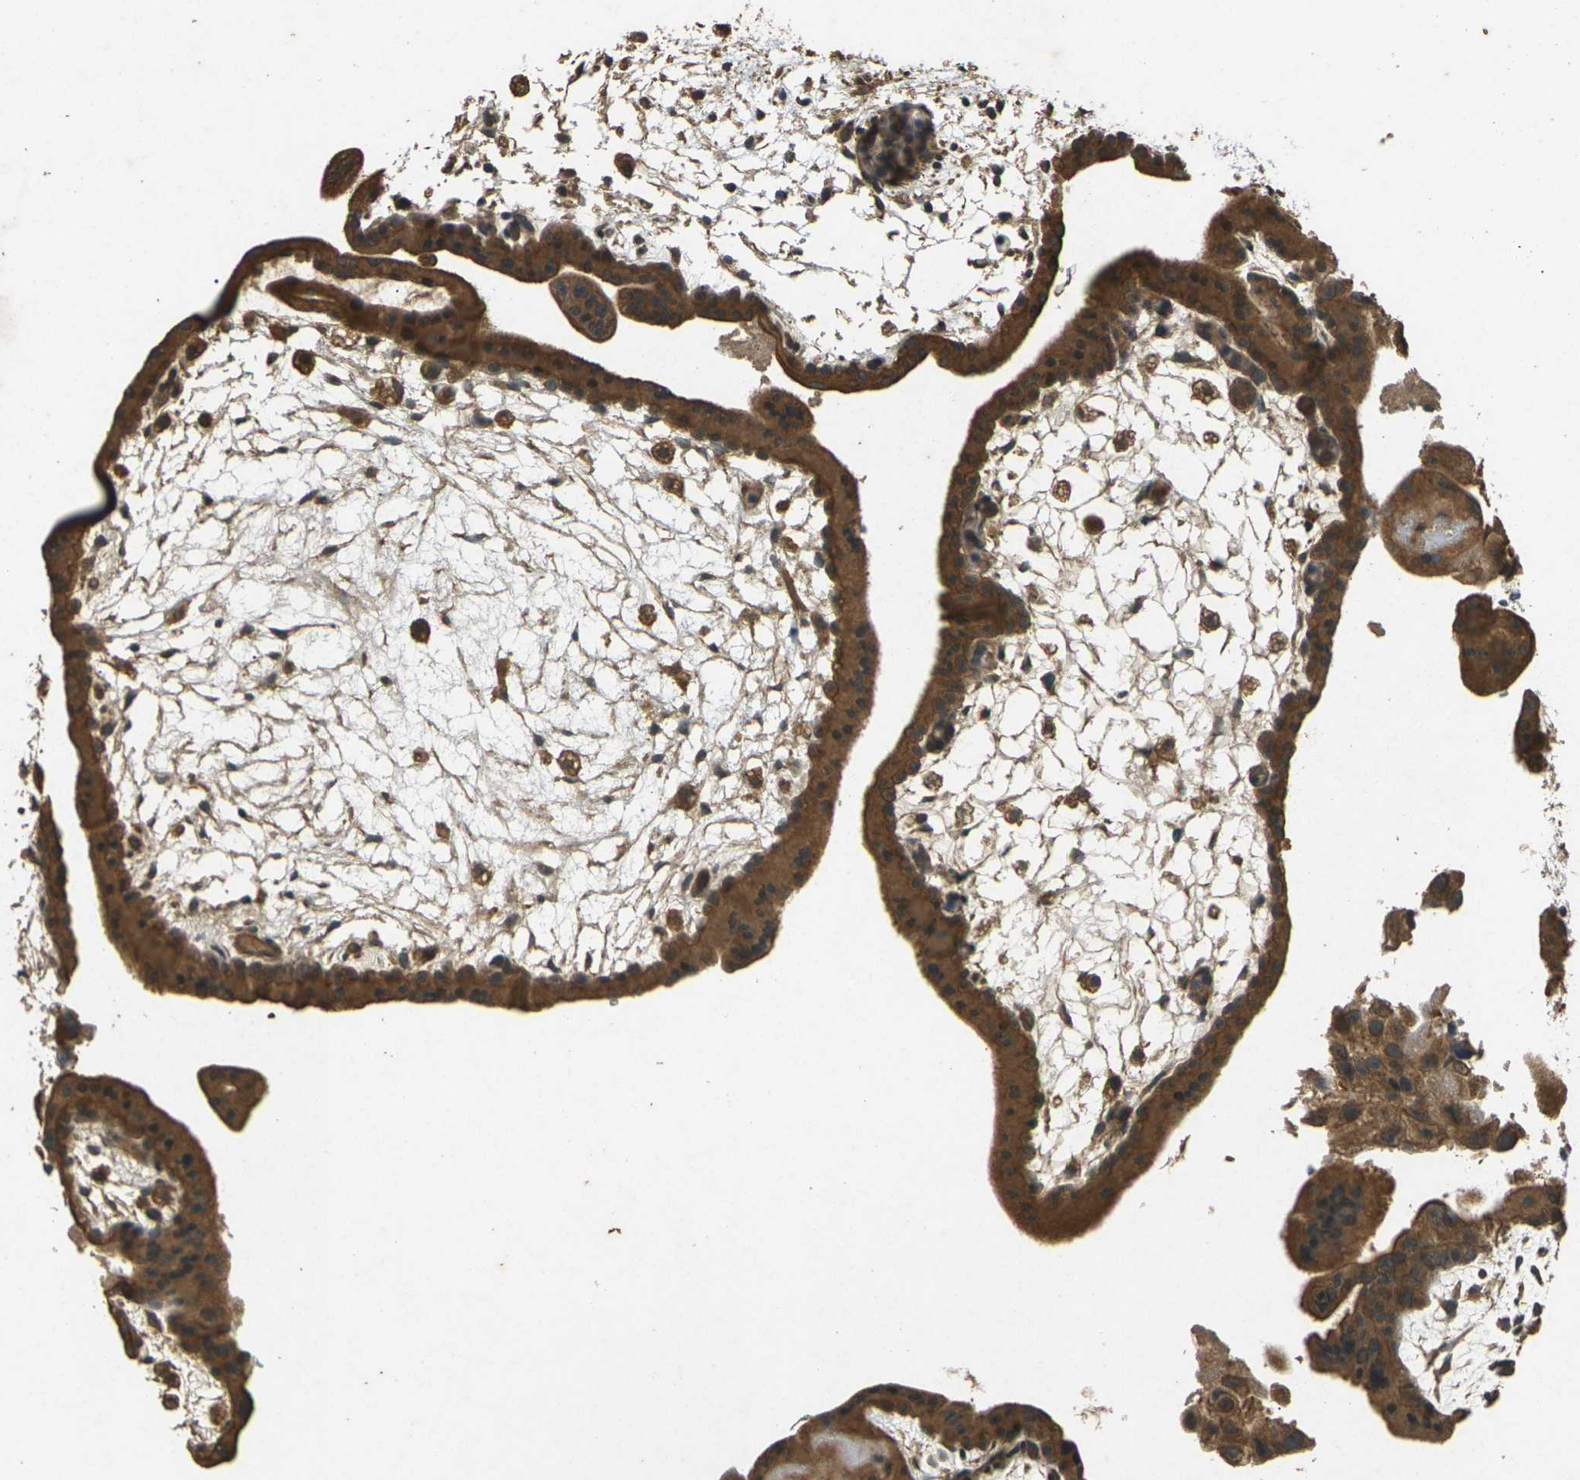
{"staining": {"intensity": "strong", "quantity": ">75%", "location": "cytoplasmic/membranous"}, "tissue": "placenta", "cell_type": "Trophoblastic cells", "image_type": "normal", "snomed": [{"axis": "morphology", "description": "Normal tissue, NOS"}, {"axis": "topography", "description": "Placenta"}], "caption": "This micrograph demonstrates immunohistochemistry (IHC) staining of unremarkable human placenta, with high strong cytoplasmic/membranous staining in about >75% of trophoblastic cells.", "gene": "TAP1", "patient": {"sex": "female", "age": 35}}